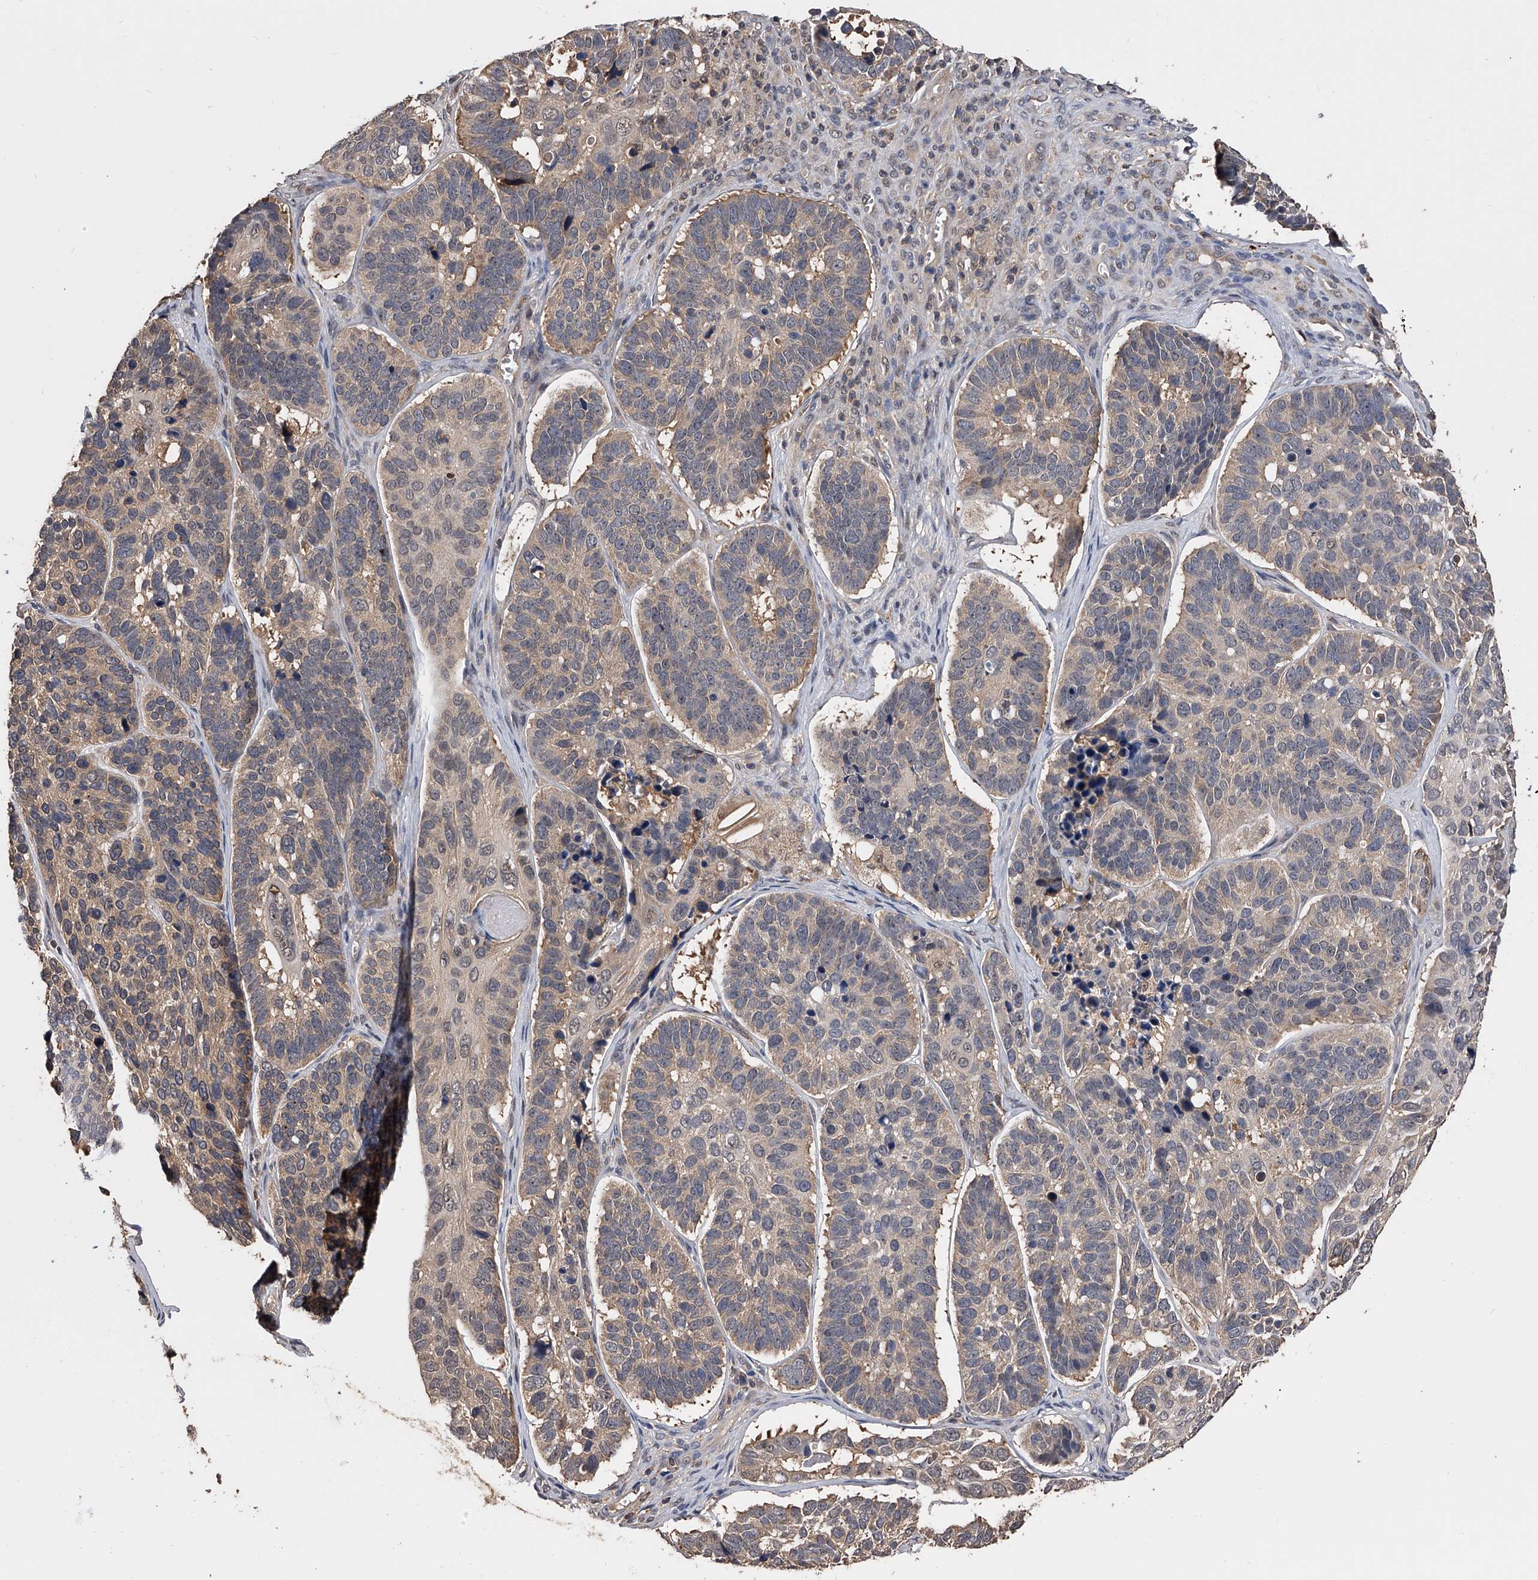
{"staining": {"intensity": "weak", "quantity": "<25%", "location": "cytoplasmic/membranous"}, "tissue": "skin cancer", "cell_type": "Tumor cells", "image_type": "cancer", "snomed": [{"axis": "morphology", "description": "Basal cell carcinoma"}, {"axis": "topography", "description": "Skin"}], "caption": "IHC image of human skin basal cell carcinoma stained for a protein (brown), which displays no staining in tumor cells.", "gene": "EFCAB7", "patient": {"sex": "male", "age": 62}}